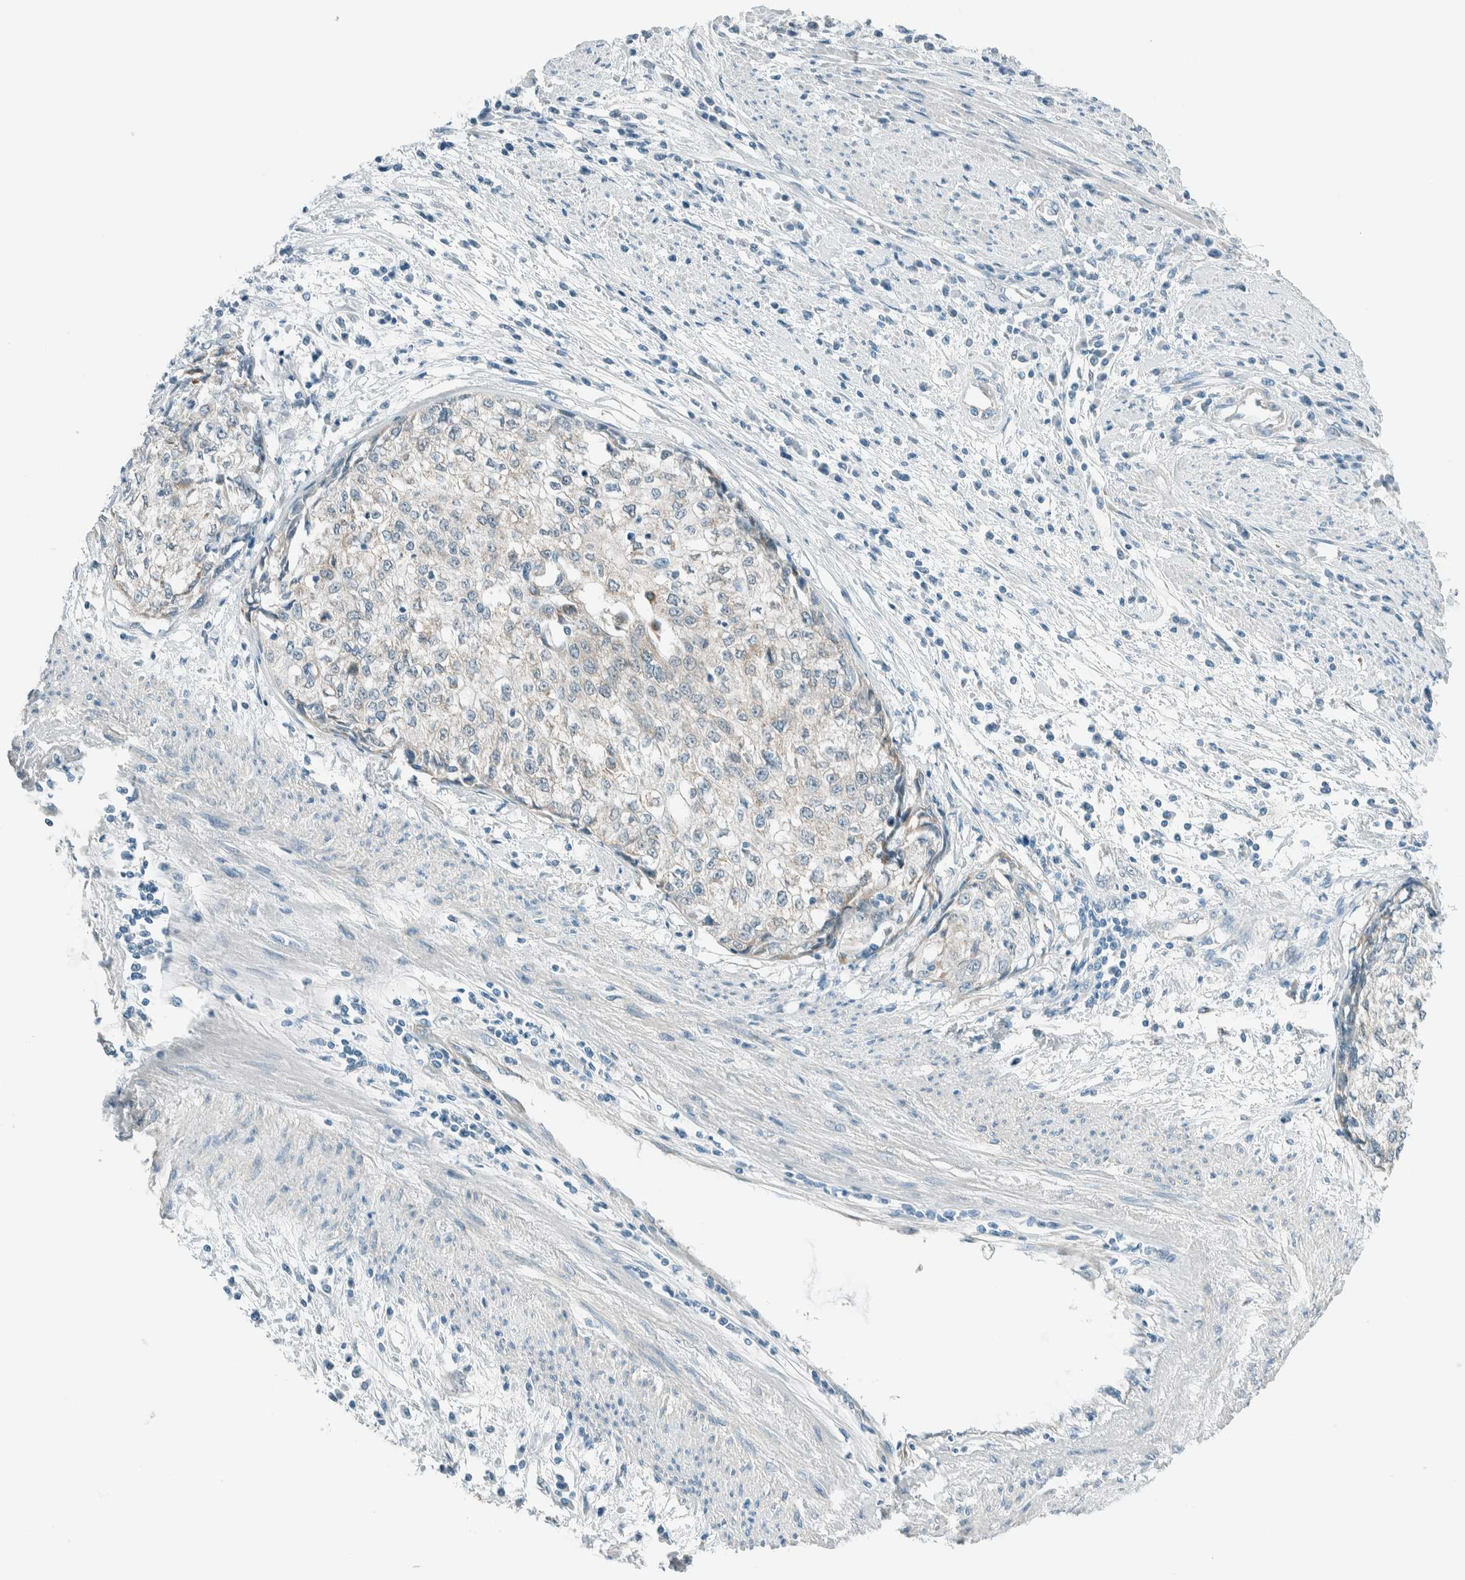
{"staining": {"intensity": "negative", "quantity": "none", "location": "none"}, "tissue": "cervical cancer", "cell_type": "Tumor cells", "image_type": "cancer", "snomed": [{"axis": "morphology", "description": "Squamous cell carcinoma, NOS"}, {"axis": "topography", "description": "Cervix"}], "caption": "This is an immunohistochemistry (IHC) micrograph of human squamous cell carcinoma (cervical). There is no positivity in tumor cells.", "gene": "ALDH7A1", "patient": {"sex": "female", "age": 57}}